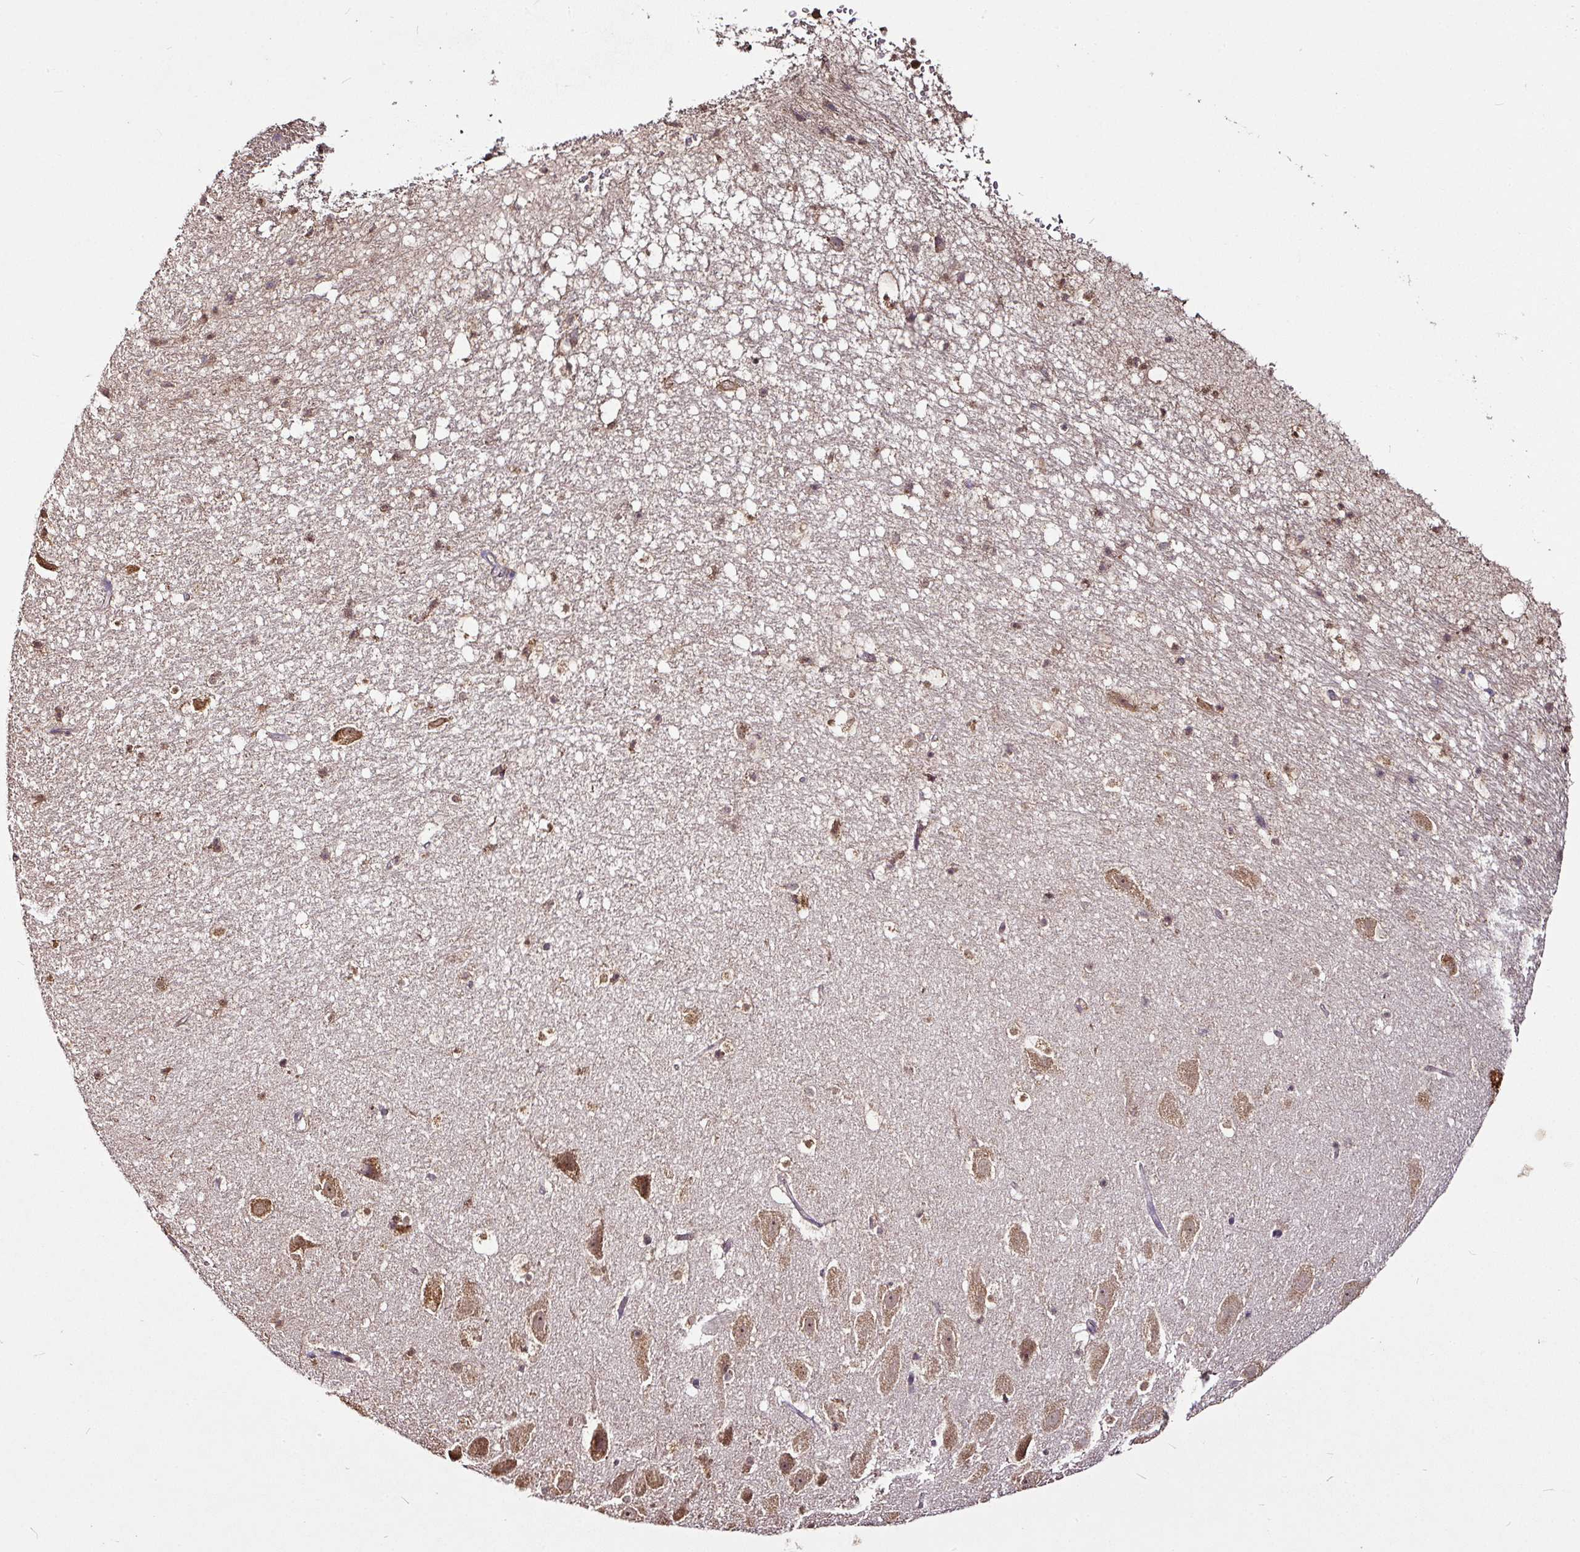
{"staining": {"intensity": "moderate", "quantity": "25%-75%", "location": "cytoplasmic/membranous"}, "tissue": "hippocampus", "cell_type": "Glial cells", "image_type": "normal", "snomed": [{"axis": "morphology", "description": "Normal tissue, NOS"}, {"axis": "topography", "description": "Hippocampus"}], "caption": "Human hippocampus stained for a protein (brown) reveals moderate cytoplasmic/membranous positive expression in about 25%-75% of glial cells.", "gene": "RPL38", "patient": {"sex": "male", "age": 37}}